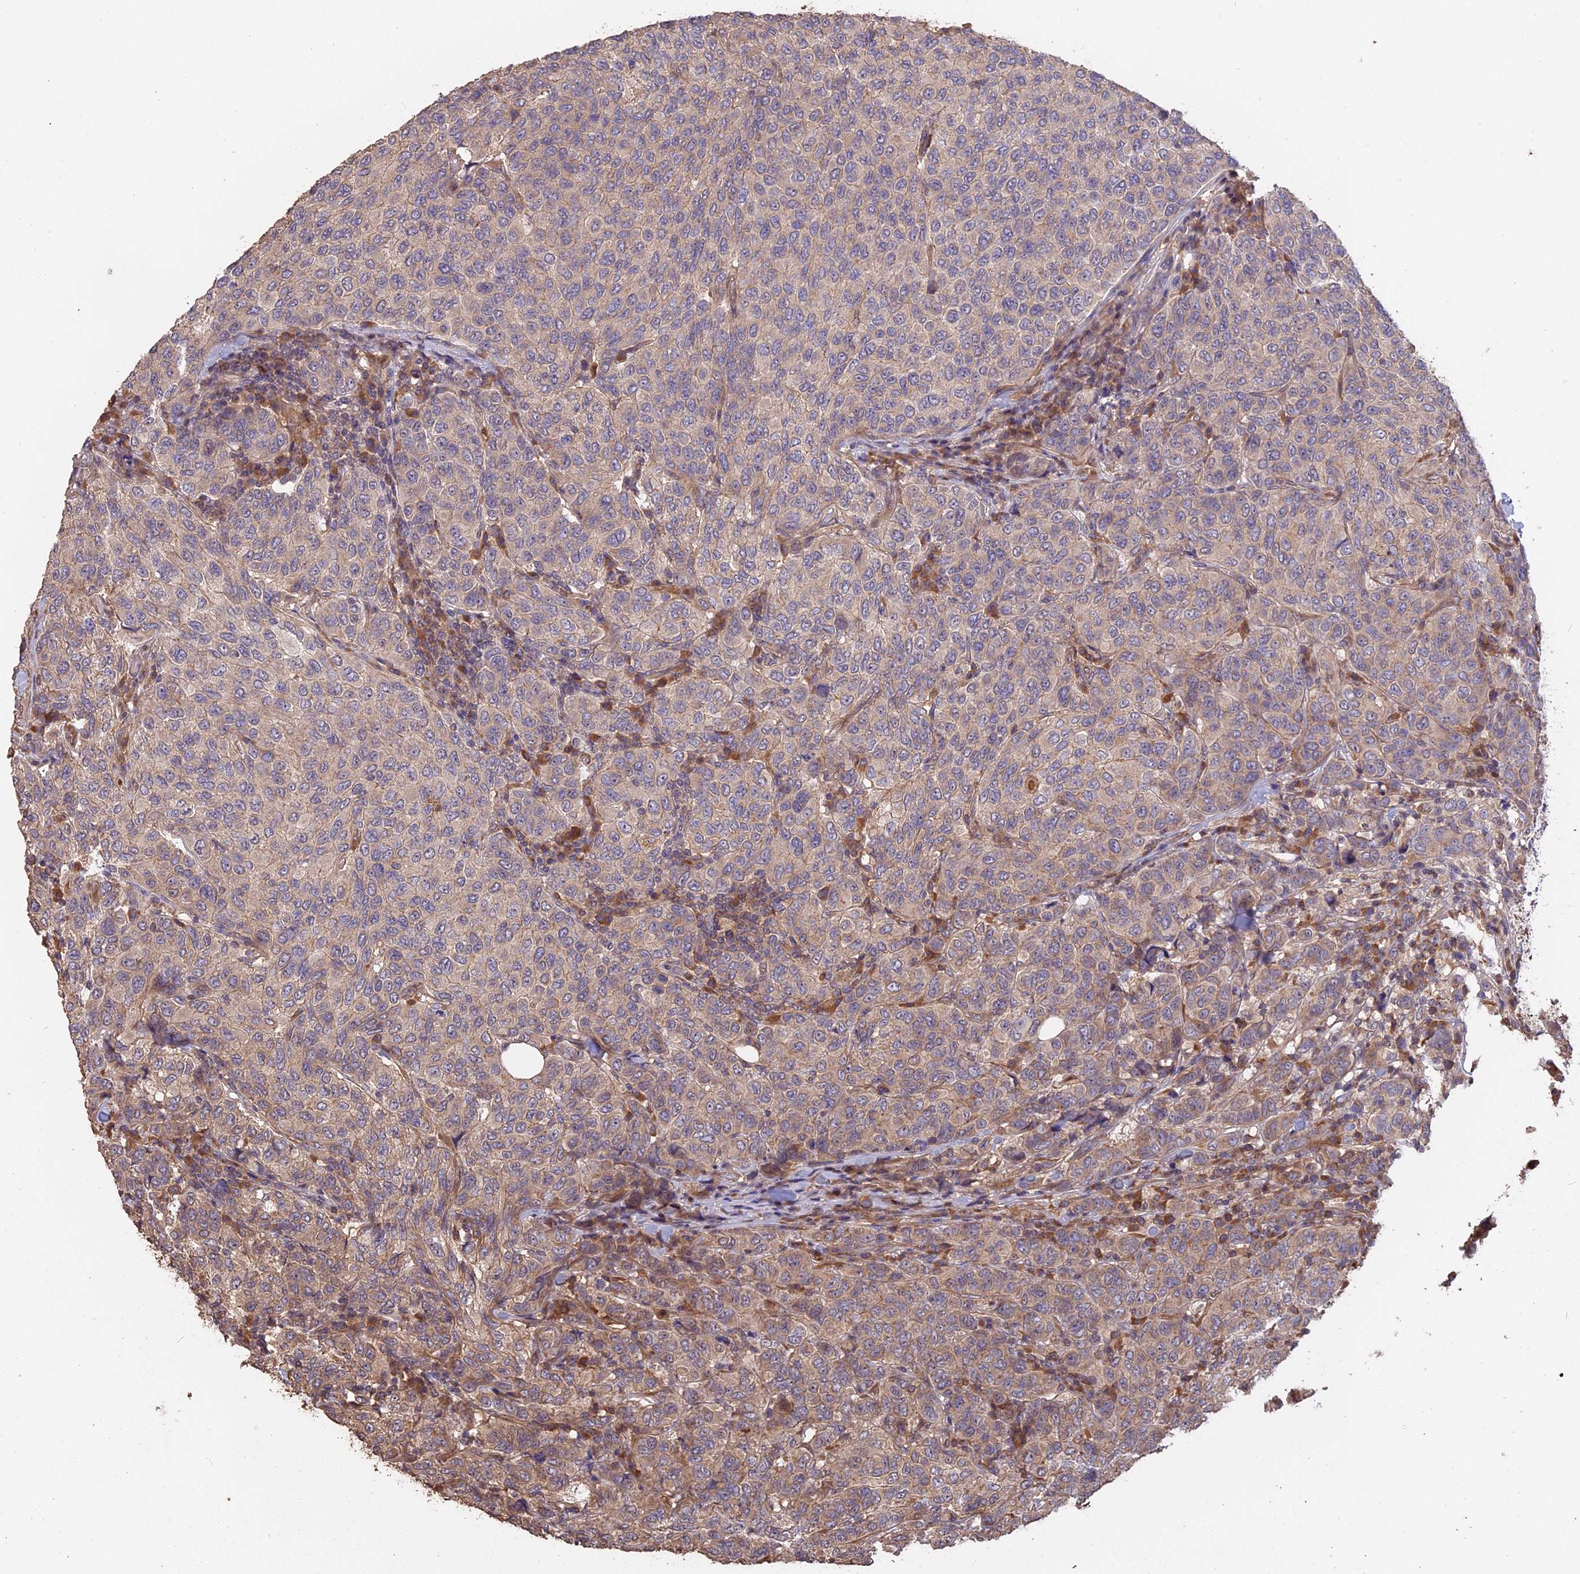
{"staining": {"intensity": "weak", "quantity": "<25%", "location": "cytoplasmic/membranous"}, "tissue": "breast cancer", "cell_type": "Tumor cells", "image_type": "cancer", "snomed": [{"axis": "morphology", "description": "Duct carcinoma"}, {"axis": "topography", "description": "Breast"}], "caption": "Tumor cells are negative for protein expression in human invasive ductal carcinoma (breast).", "gene": "RASAL1", "patient": {"sex": "female", "age": 55}}